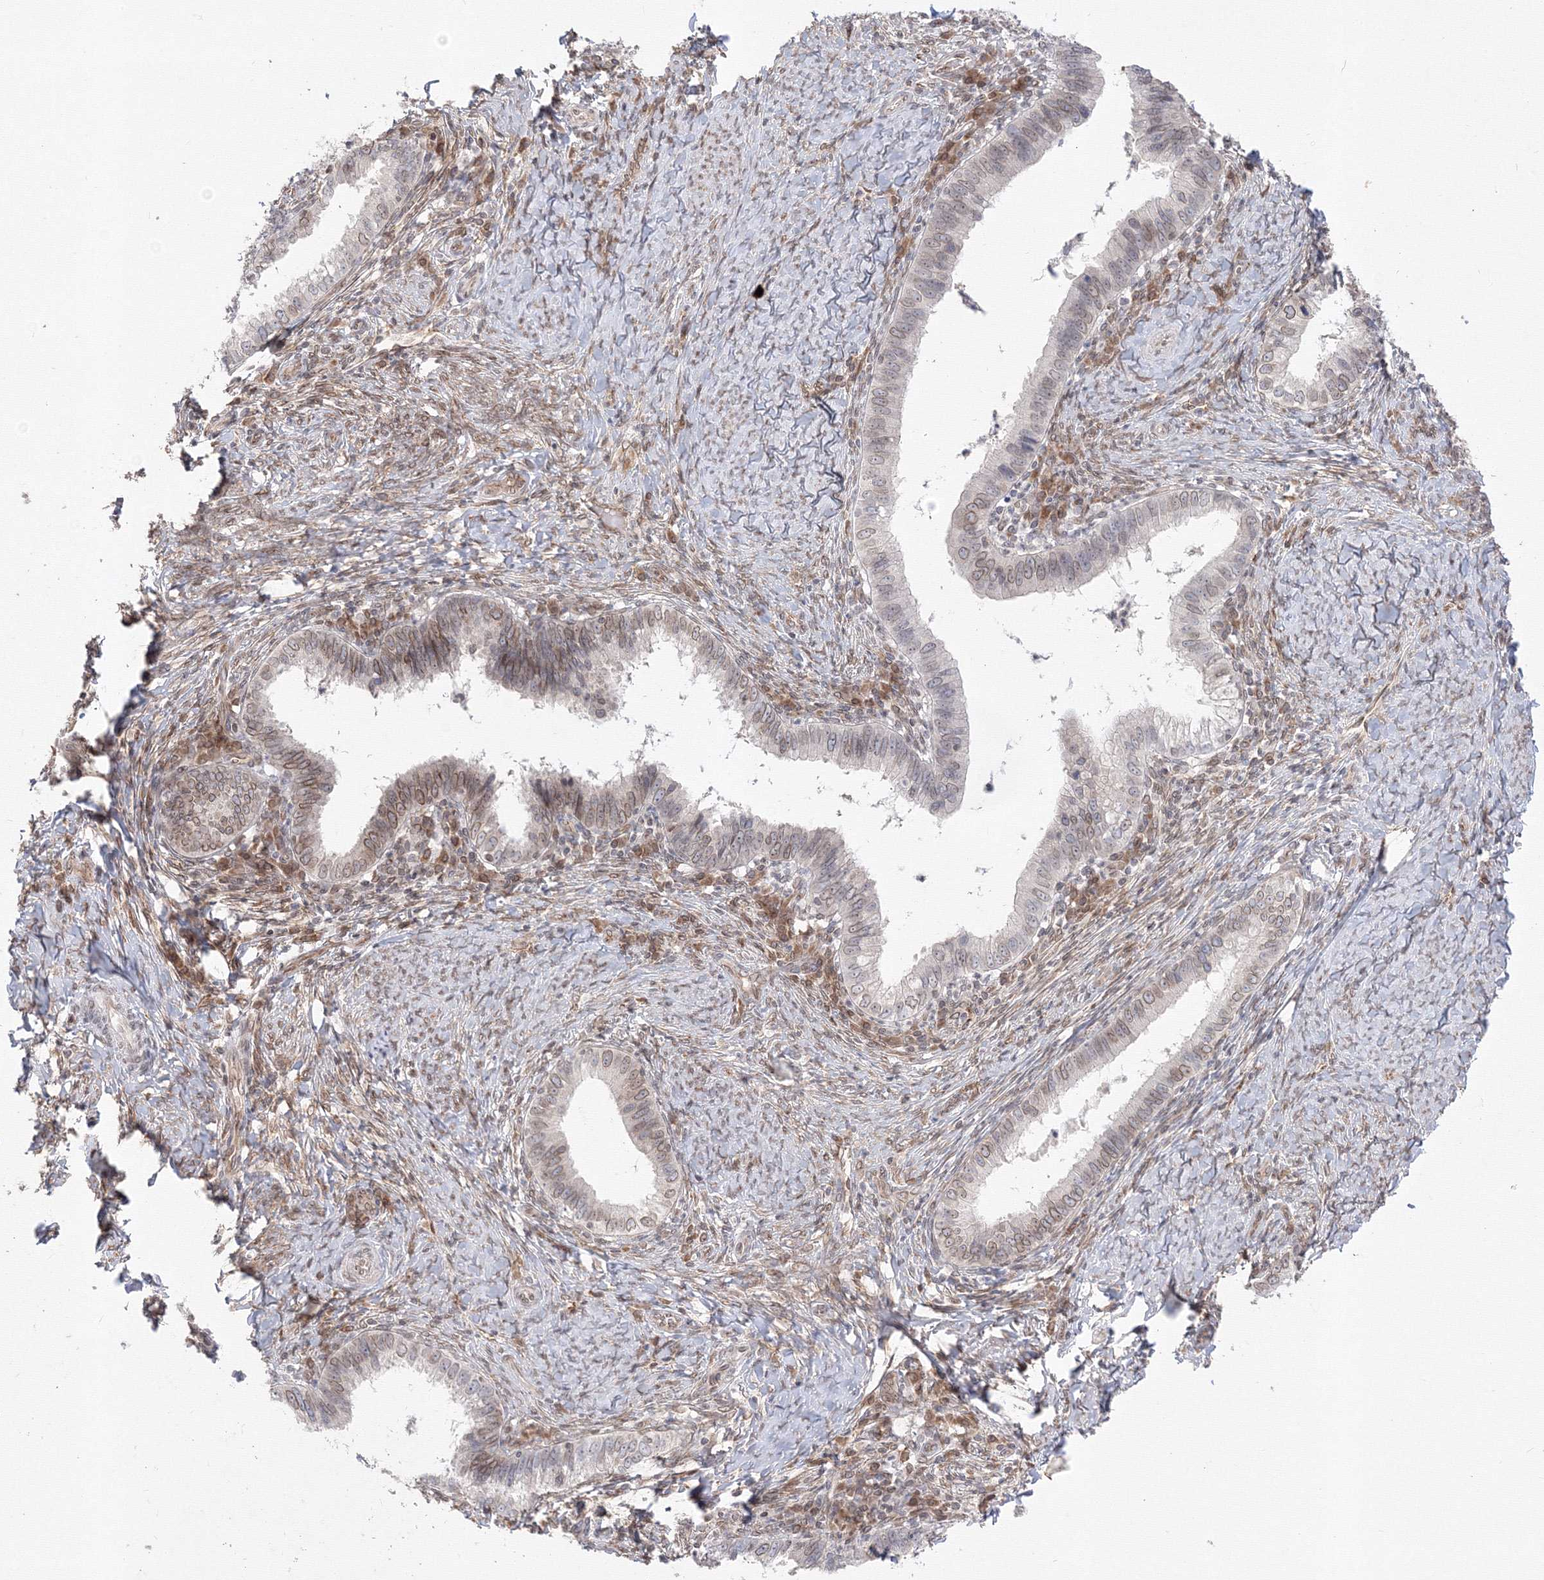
{"staining": {"intensity": "moderate", "quantity": "<25%", "location": "cytoplasmic/membranous,nuclear"}, "tissue": "cervical cancer", "cell_type": "Tumor cells", "image_type": "cancer", "snomed": [{"axis": "morphology", "description": "Adenocarcinoma, NOS"}, {"axis": "topography", "description": "Cervix"}], "caption": "Tumor cells exhibit low levels of moderate cytoplasmic/membranous and nuclear expression in approximately <25% of cells in cervical cancer (adenocarcinoma).", "gene": "DNAJB2", "patient": {"sex": "female", "age": 36}}